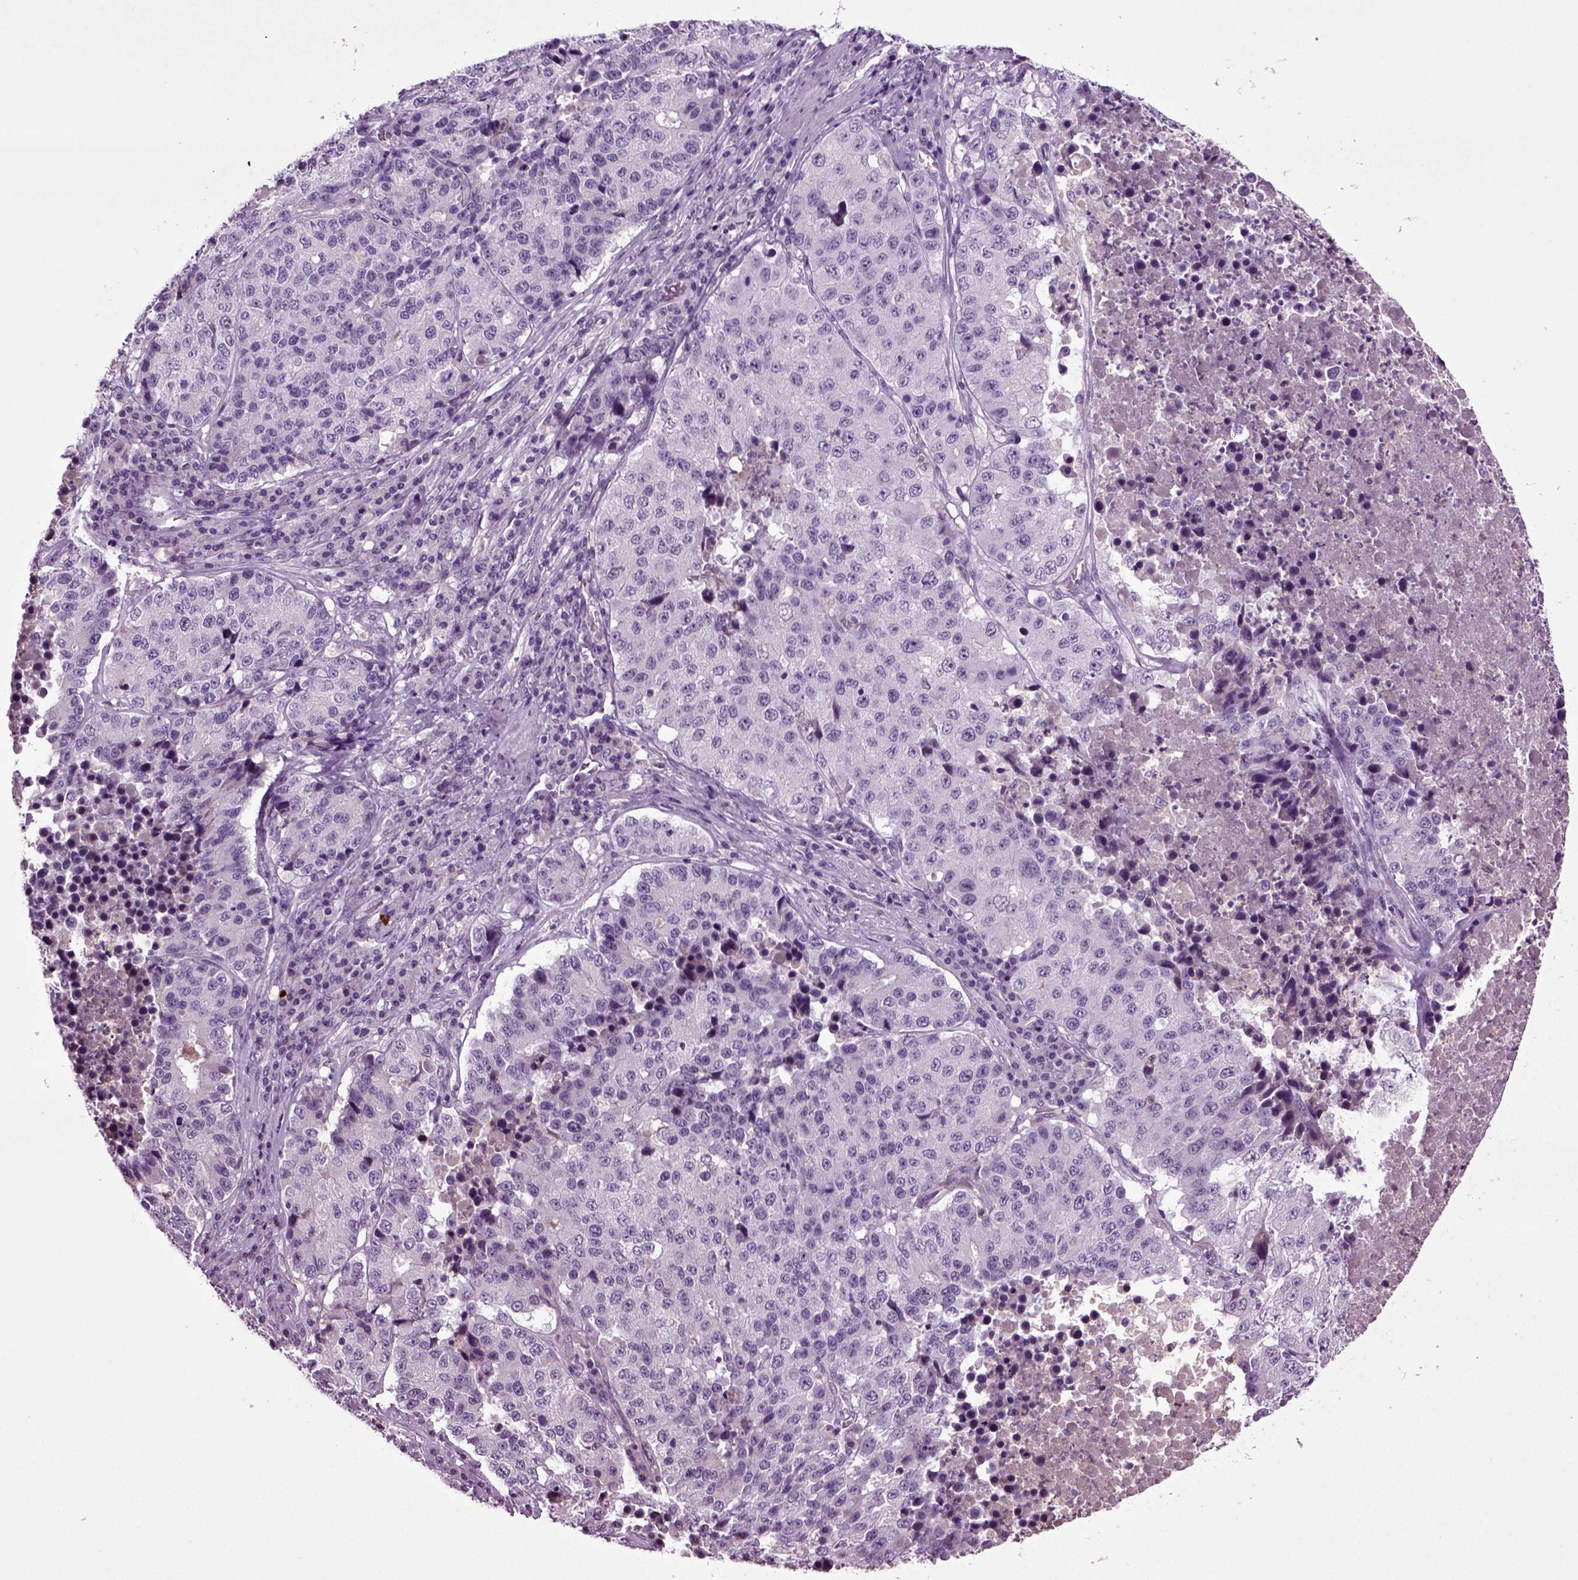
{"staining": {"intensity": "negative", "quantity": "none", "location": "none"}, "tissue": "stomach cancer", "cell_type": "Tumor cells", "image_type": "cancer", "snomed": [{"axis": "morphology", "description": "Adenocarcinoma, NOS"}, {"axis": "topography", "description": "Stomach"}], "caption": "Immunohistochemical staining of stomach cancer demonstrates no significant expression in tumor cells.", "gene": "FGF11", "patient": {"sex": "male", "age": 71}}